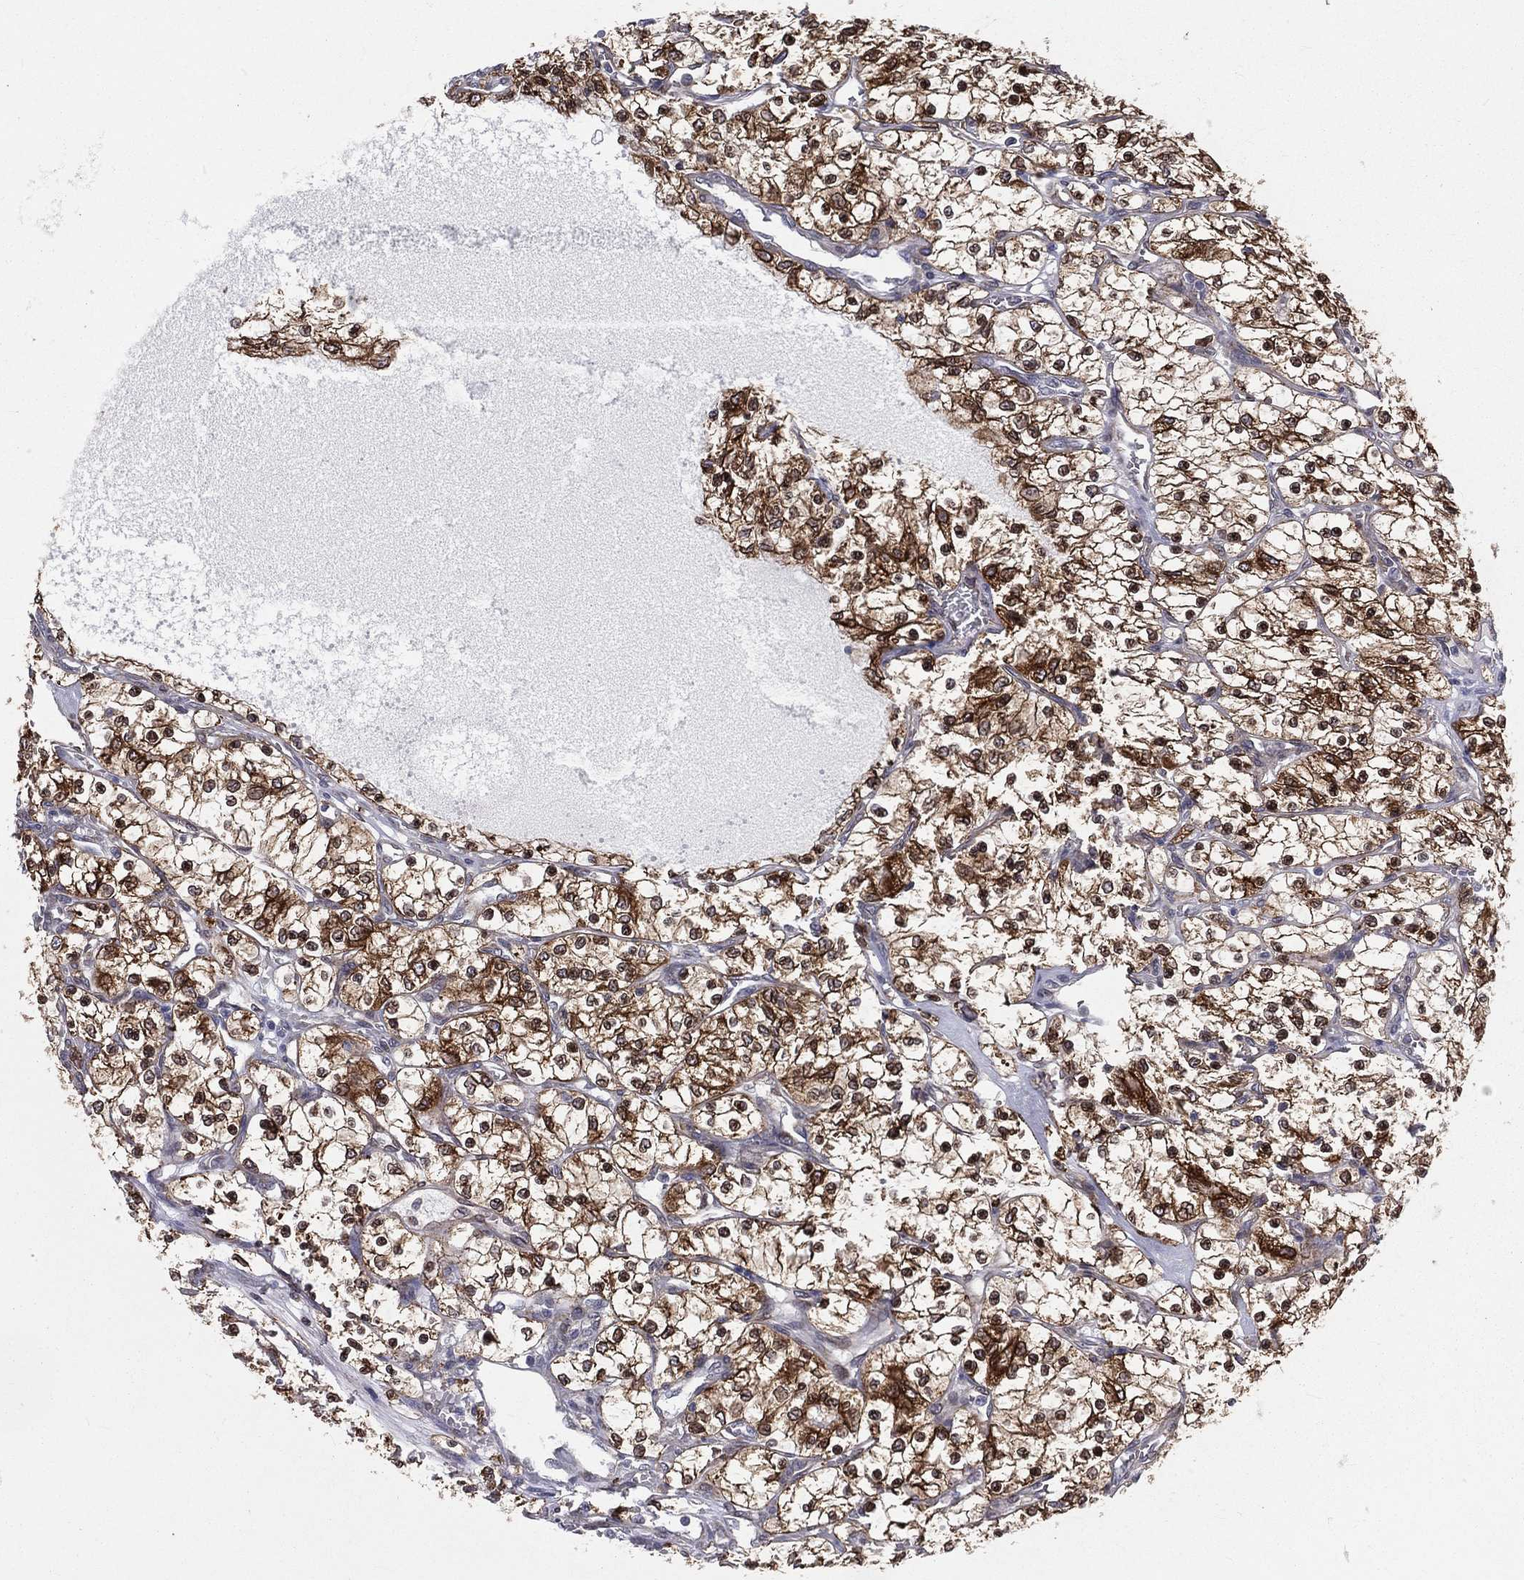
{"staining": {"intensity": "strong", "quantity": ">75%", "location": "cytoplasmic/membranous"}, "tissue": "renal cancer", "cell_type": "Tumor cells", "image_type": "cancer", "snomed": [{"axis": "morphology", "description": "Adenocarcinoma, NOS"}, {"axis": "topography", "description": "Kidney"}], "caption": "This photomicrograph demonstrates renal adenocarcinoma stained with immunohistochemistry to label a protein in brown. The cytoplasmic/membranous of tumor cells show strong positivity for the protein. Nuclei are counter-stained blue.", "gene": "PGRMC1", "patient": {"sex": "female", "age": 69}}